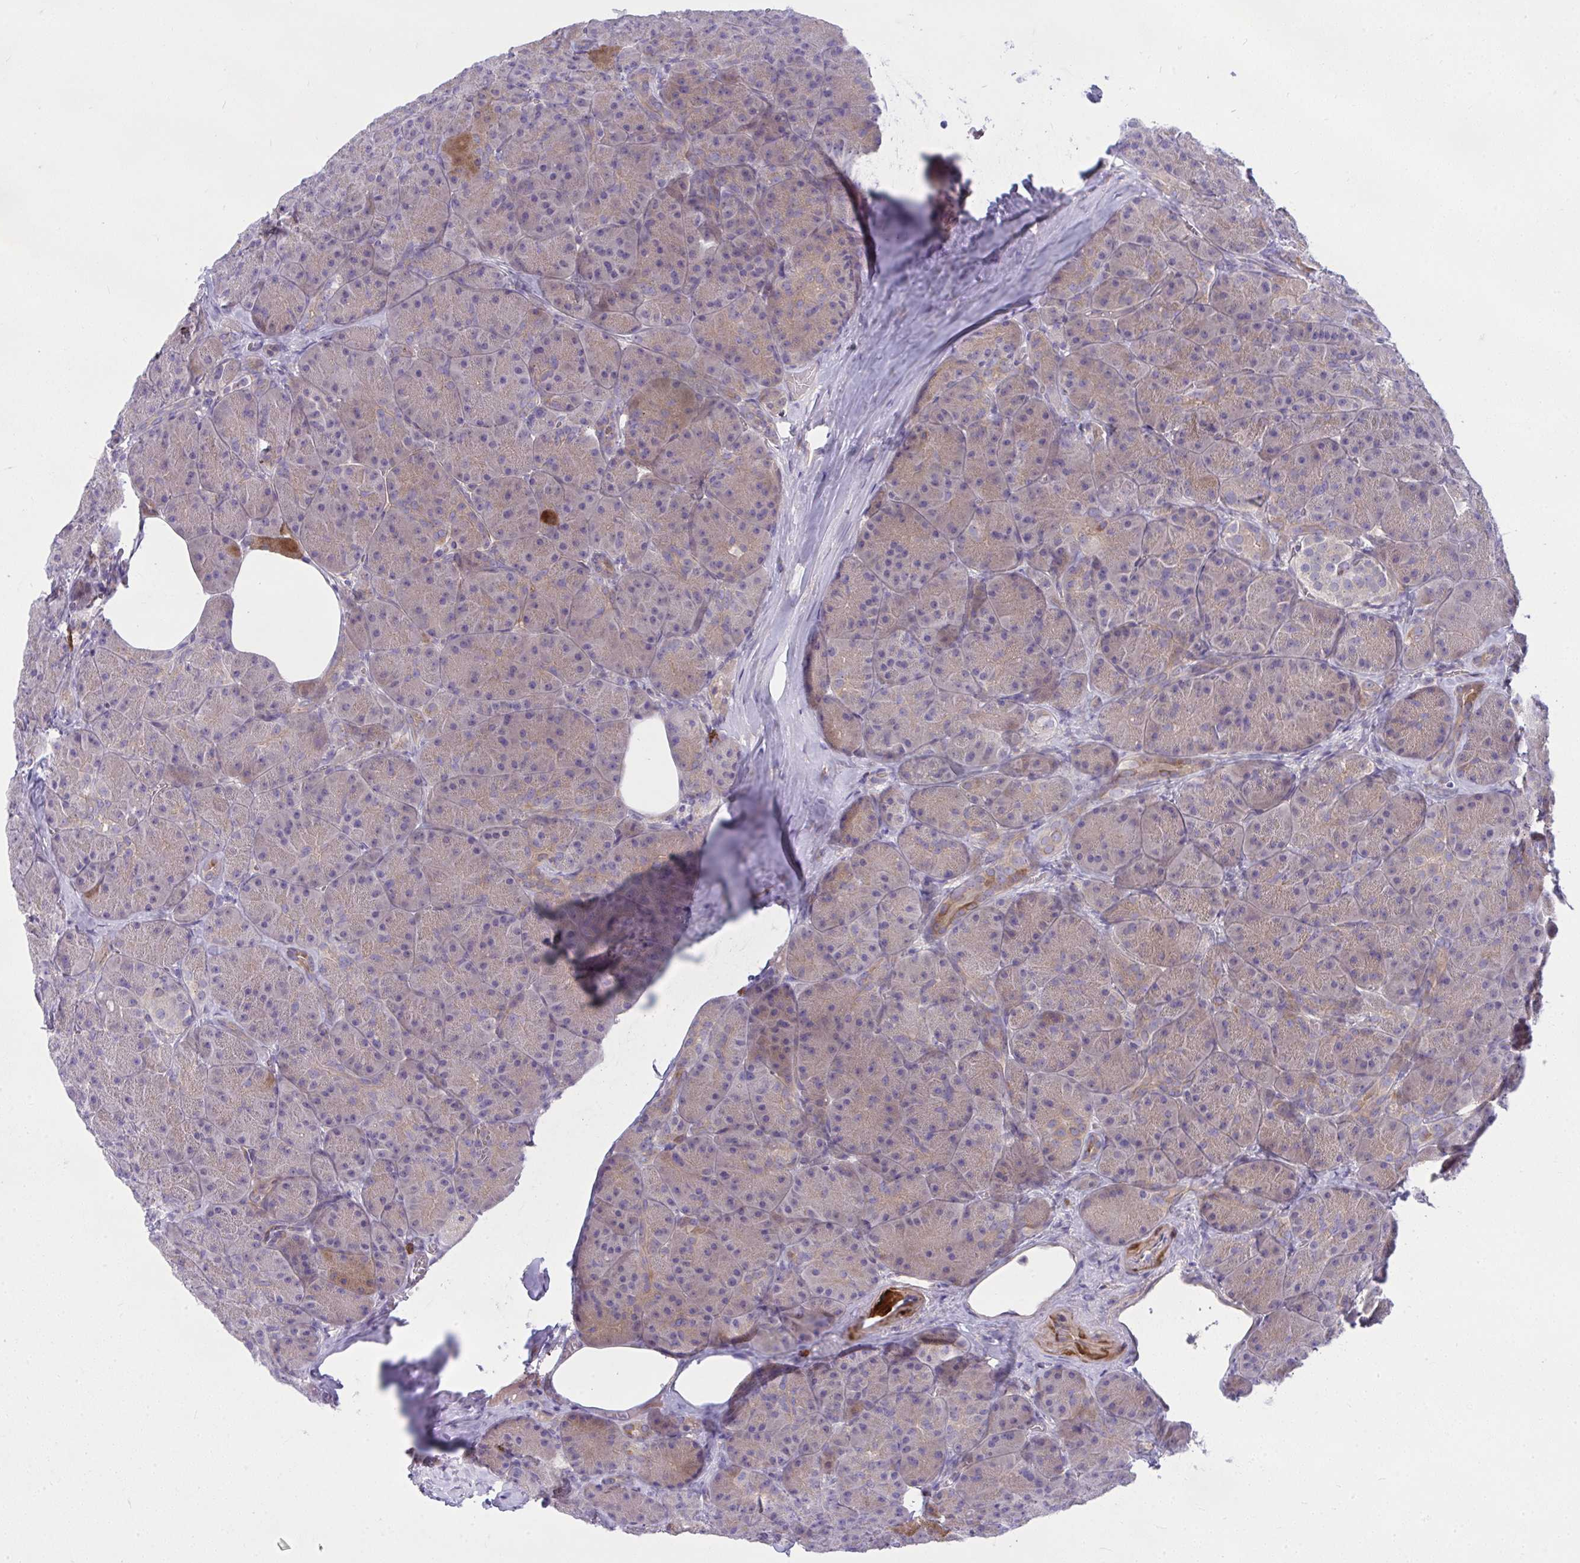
{"staining": {"intensity": "moderate", "quantity": "25%-75%", "location": "cytoplasmic/membranous"}, "tissue": "pancreas", "cell_type": "Exocrine glandular cells", "image_type": "normal", "snomed": [{"axis": "morphology", "description": "Normal tissue, NOS"}, {"axis": "topography", "description": "Pancreas"}], "caption": "Protein analysis of normal pancreas reveals moderate cytoplasmic/membranous positivity in approximately 25%-75% of exocrine glandular cells. (DAB = brown stain, brightfield microscopy at high magnification).", "gene": "PIGZ", "patient": {"sex": "male", "age": 57}}